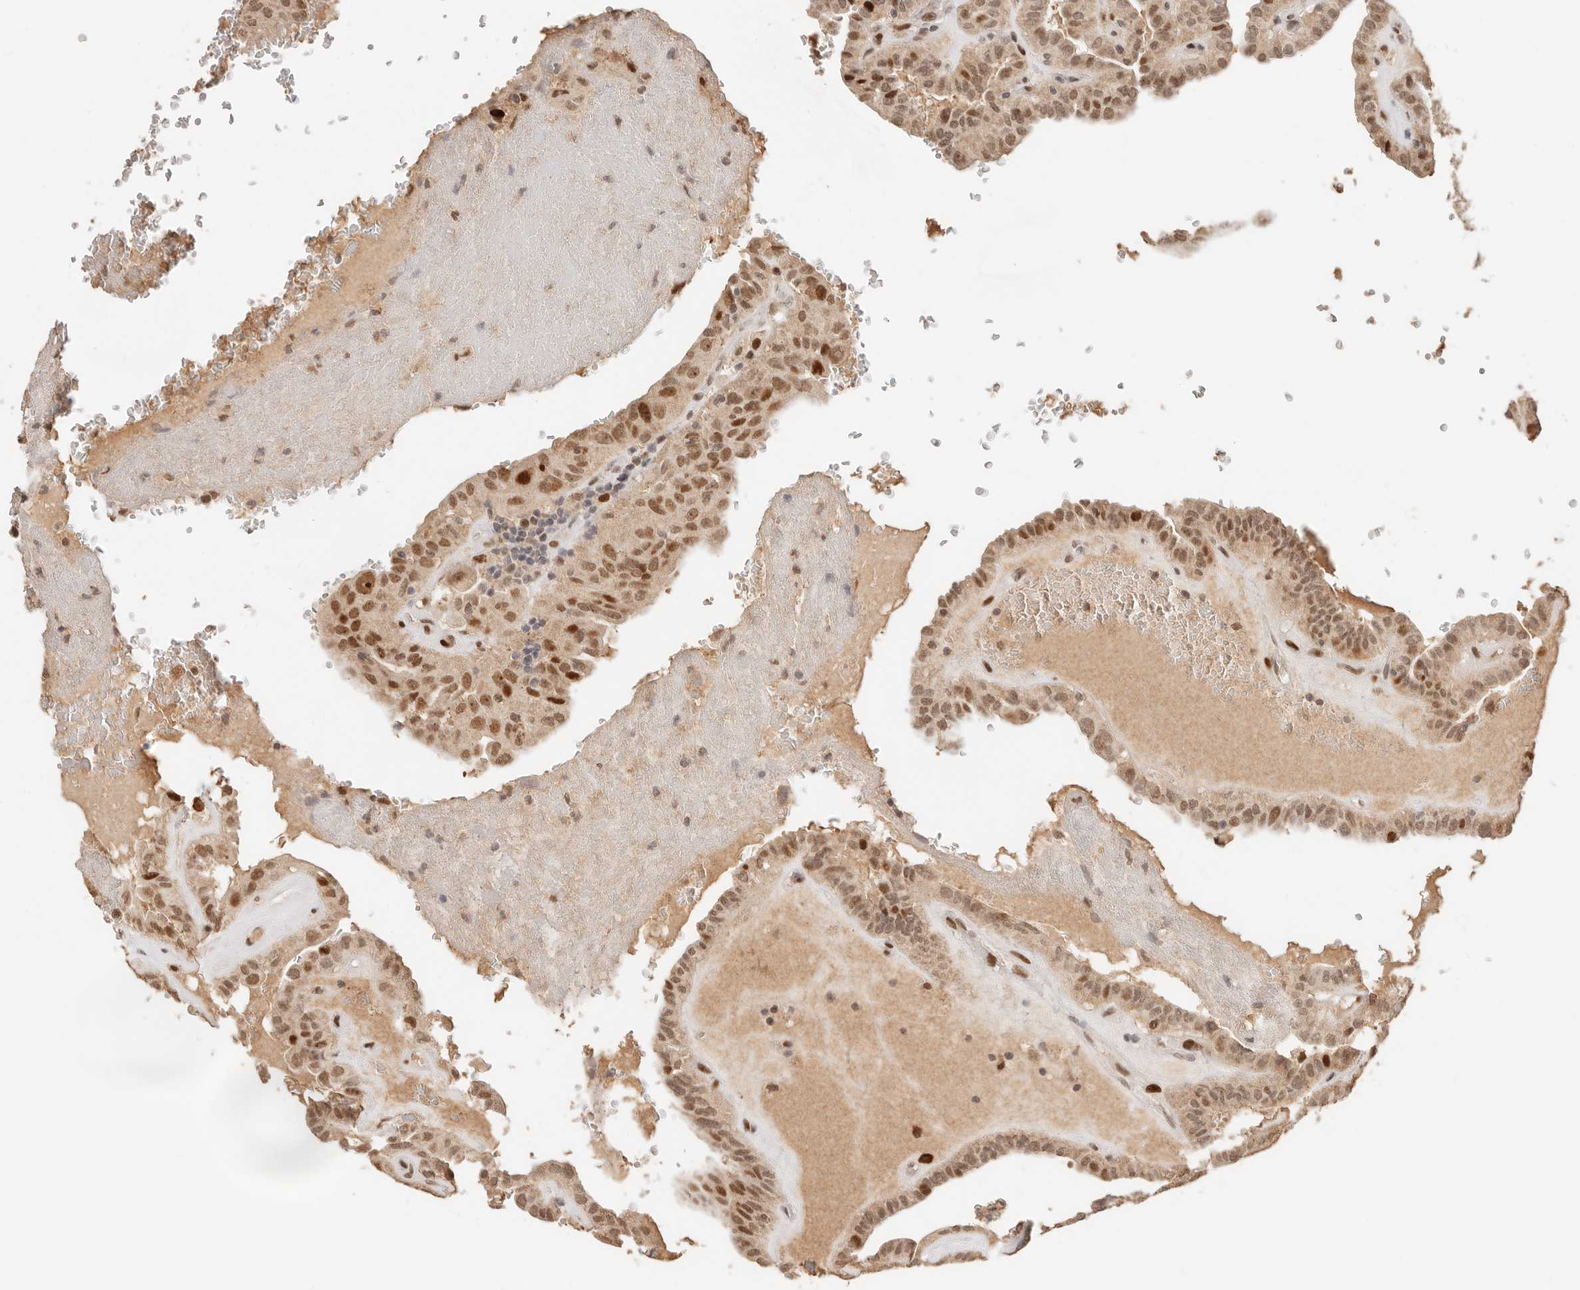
{"staining": {"intensity": "moderate", "quantity": ">75%", "location": "nuclear"}, "tissue": "thyroid cancer", "cell_type": "Tumor cells", "image_type": "cancer", "snomed": [{"axis": "morphology", "description": "Papillary adenocarcinoma, NOS"}, {"axis": "topography", "description": "Thyroid gland"}], "caption": "A high-resolution image shows immunohistochemistry staining of thyroid cancer (papillary adenocarcinoma), which demonstrates moderate nuclear expression in about >75% of tumor cells.", "gene": "NPAS2", "patient": {"sex": "male", "age": 77}}